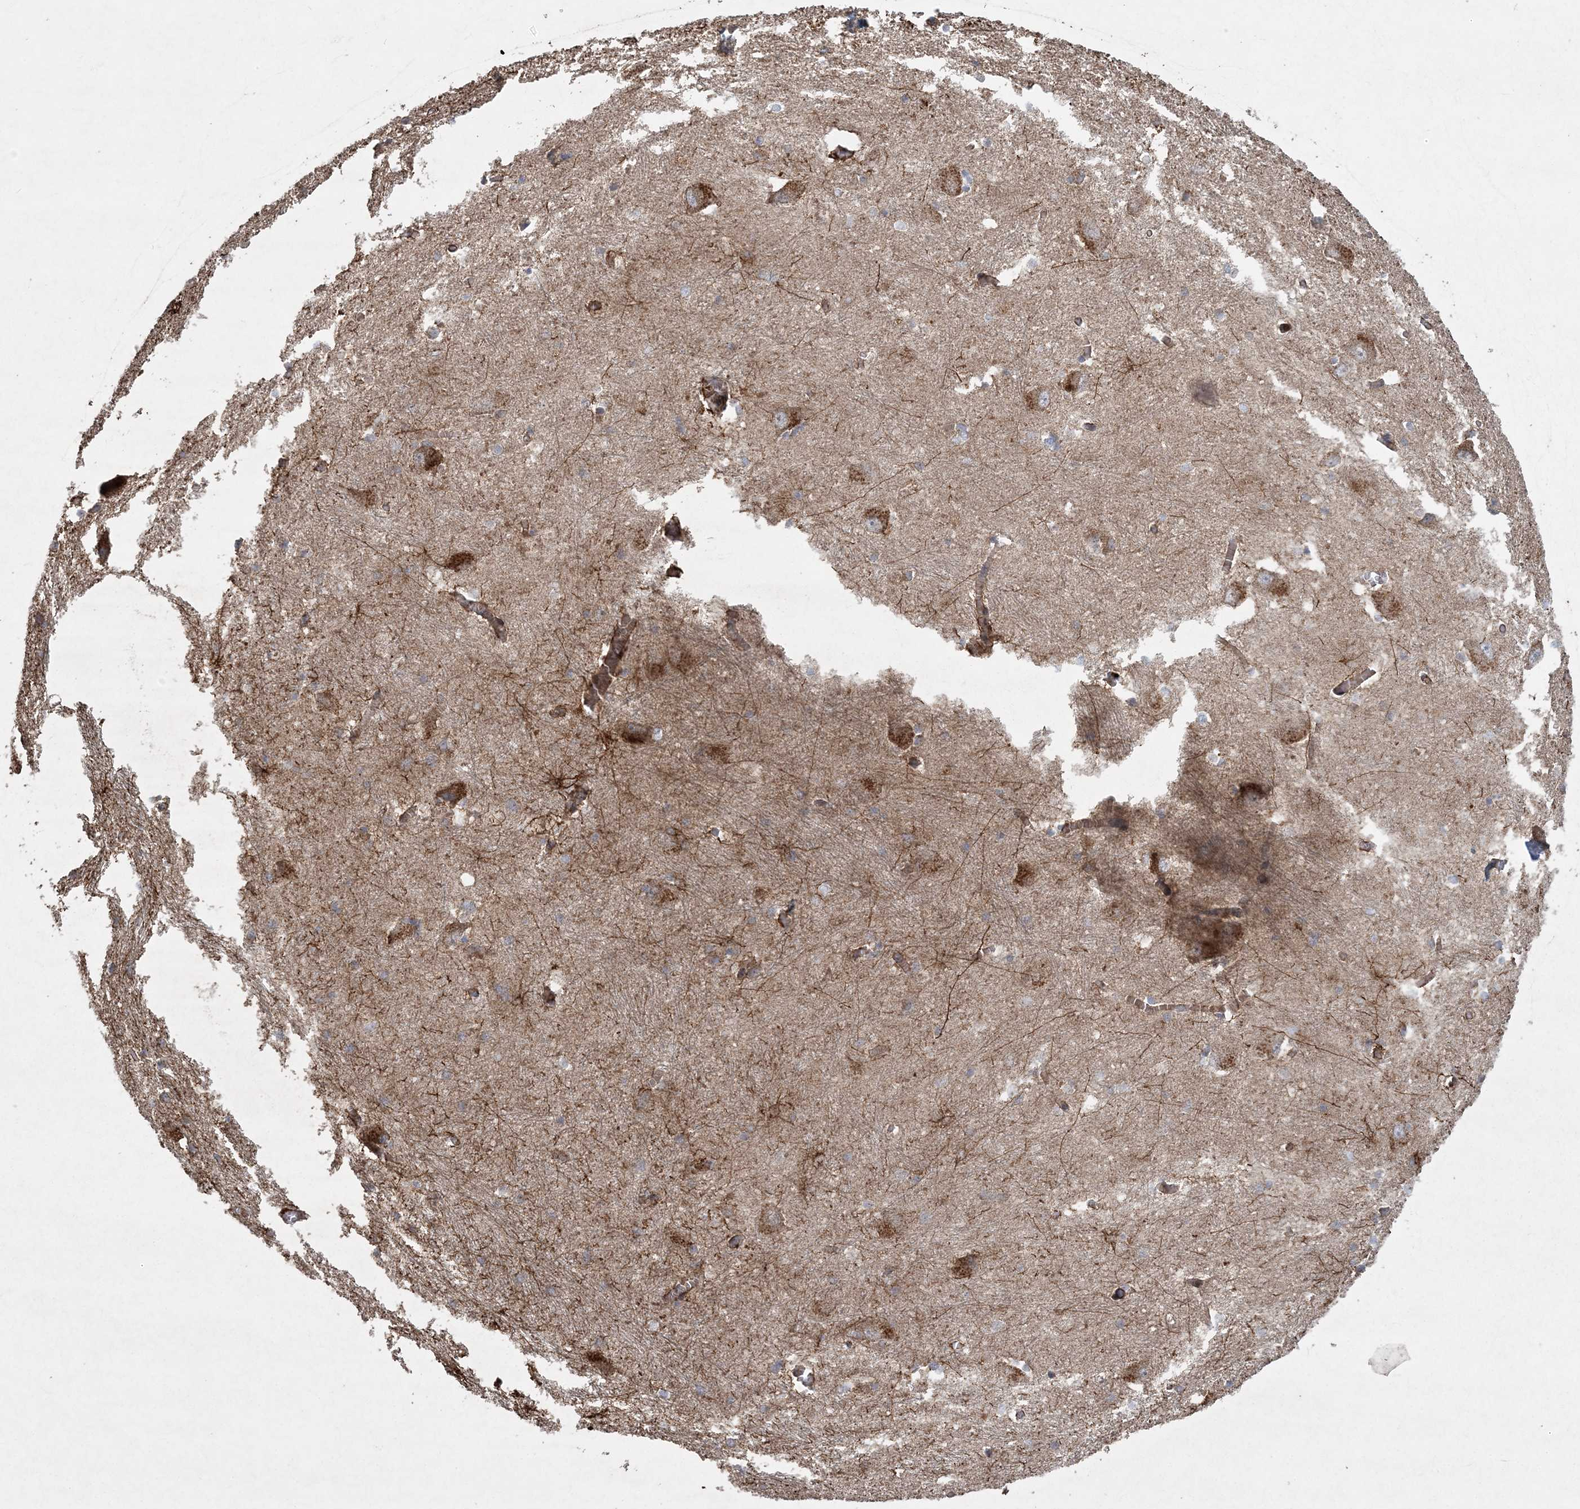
{"staining": {"intensity": "strong", "quantity": "<25%", "location": "cytoplasmic/membranous"}, "tissue": "caudate", "cell_type": "Glial cells", "image_type": "normal", "snomed": [{"axis": "morphology", "description": "Normal tissue, NOS"}, {"axis": "topography", "description": "Lateral ventricle wall"}], "caption": "Immunohistochemical staining of benign caudate shows strong cytoplasmic/membranous protein staining in about <25% of glial cells.", "gene": "ARSJ", "patient": {"sex": "male", "age": 37}}